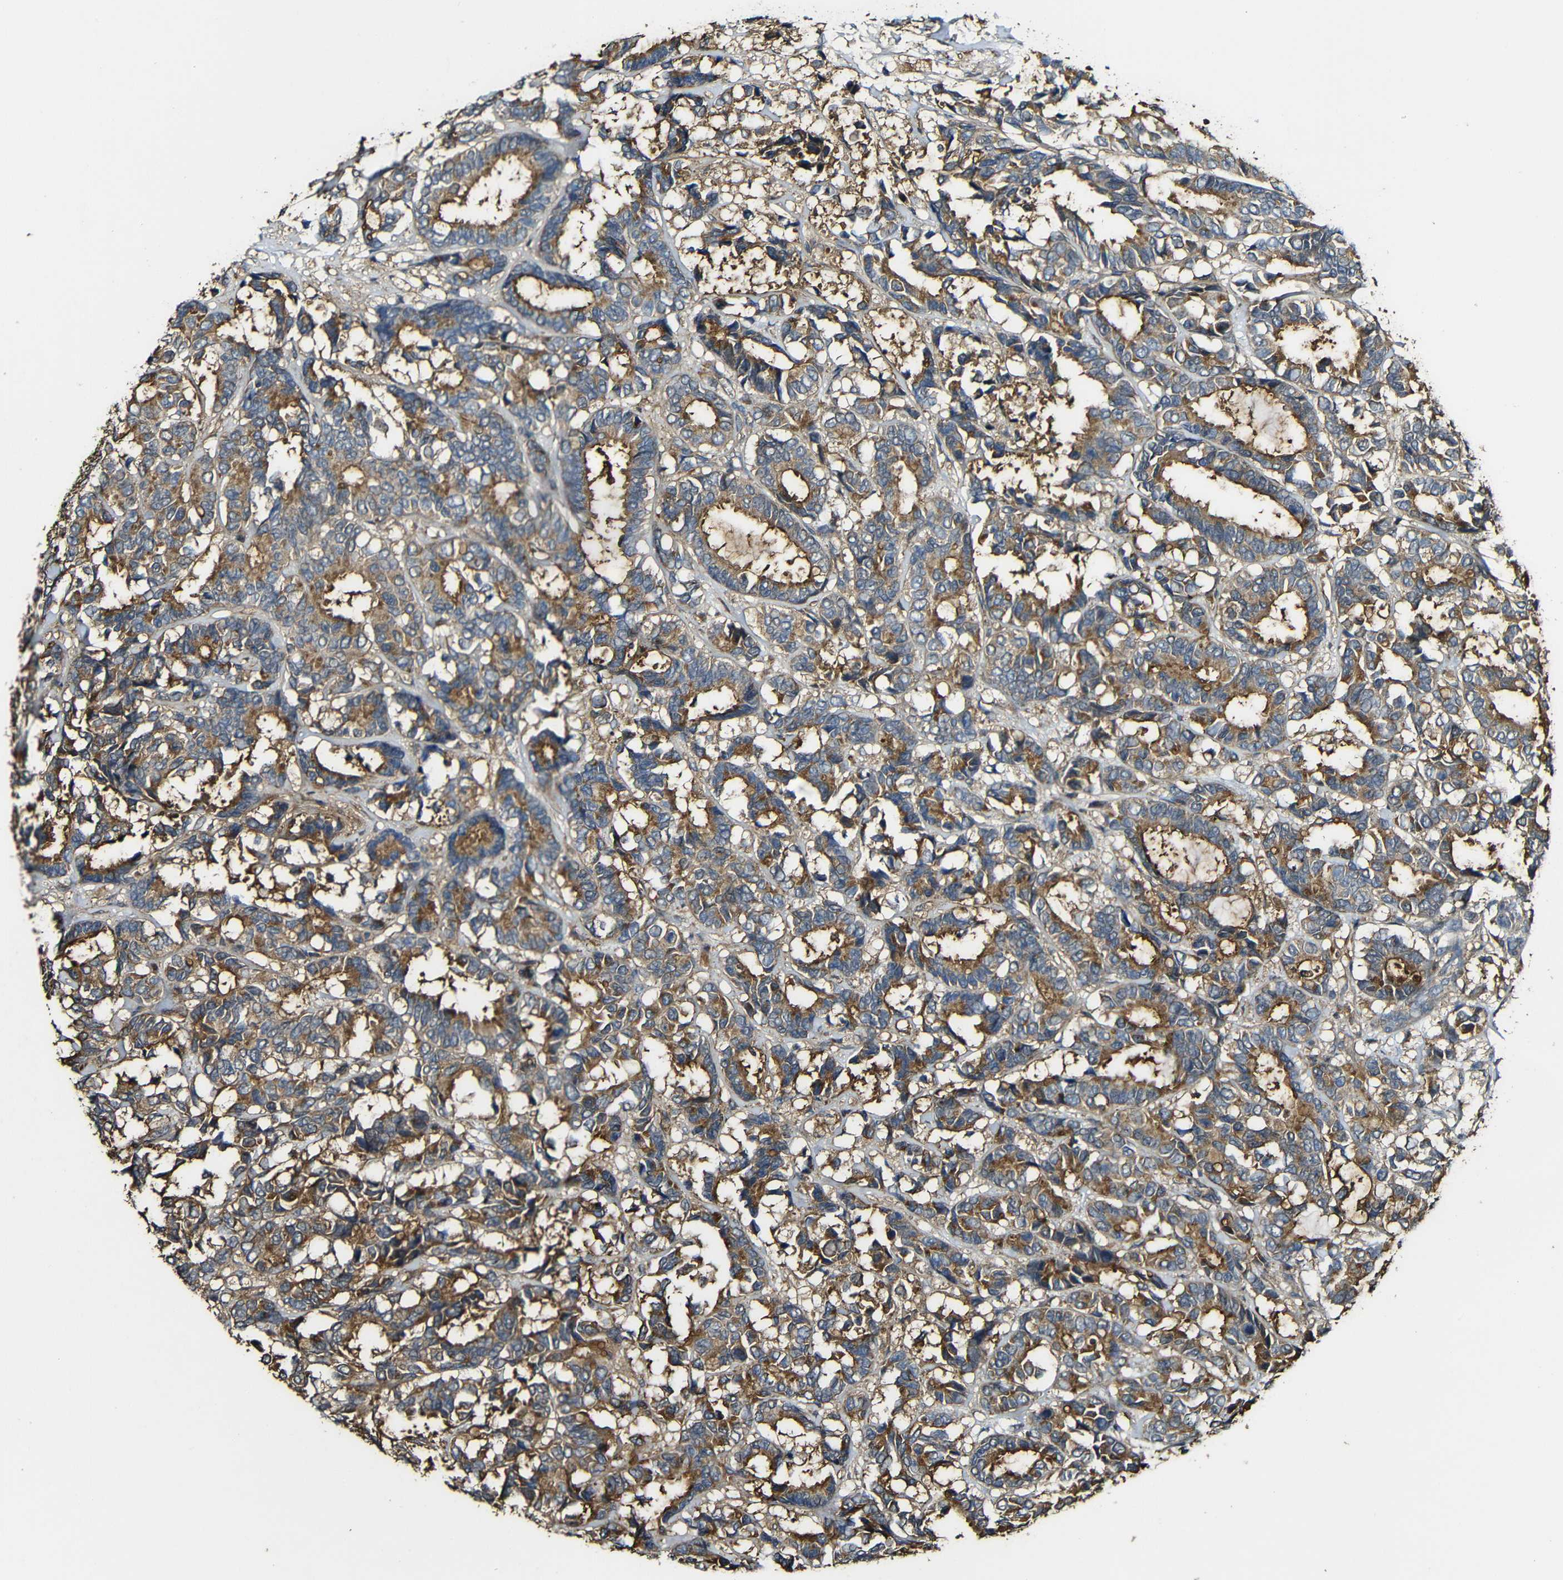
{"staining": {"intensity": "strong", "quantity": ">75%", "location": "cytoplasmic/membranous"}, "tissue": "breast cancer", "cell_type": "Tumor cells", "image_type": "cancer", "snomed": [{"axis": "morphology", "description": "Duct carcinoma"}, {"axis": "topography", "description": "Breast"}], "caption": "Breast cancer (intraductal carcinoma) was stained to show a protein in brown. There is high levels of strong cytoplasmic/membranous expression in about >75% of tumor cells. The staining was performed using DAB to visualize the protein expression in brown, while the nuclei were stained in blue with hematoxylin (Magnification: 20x).", "gene": "CASP8", "patient": {"sex": "female", "age": 87}}